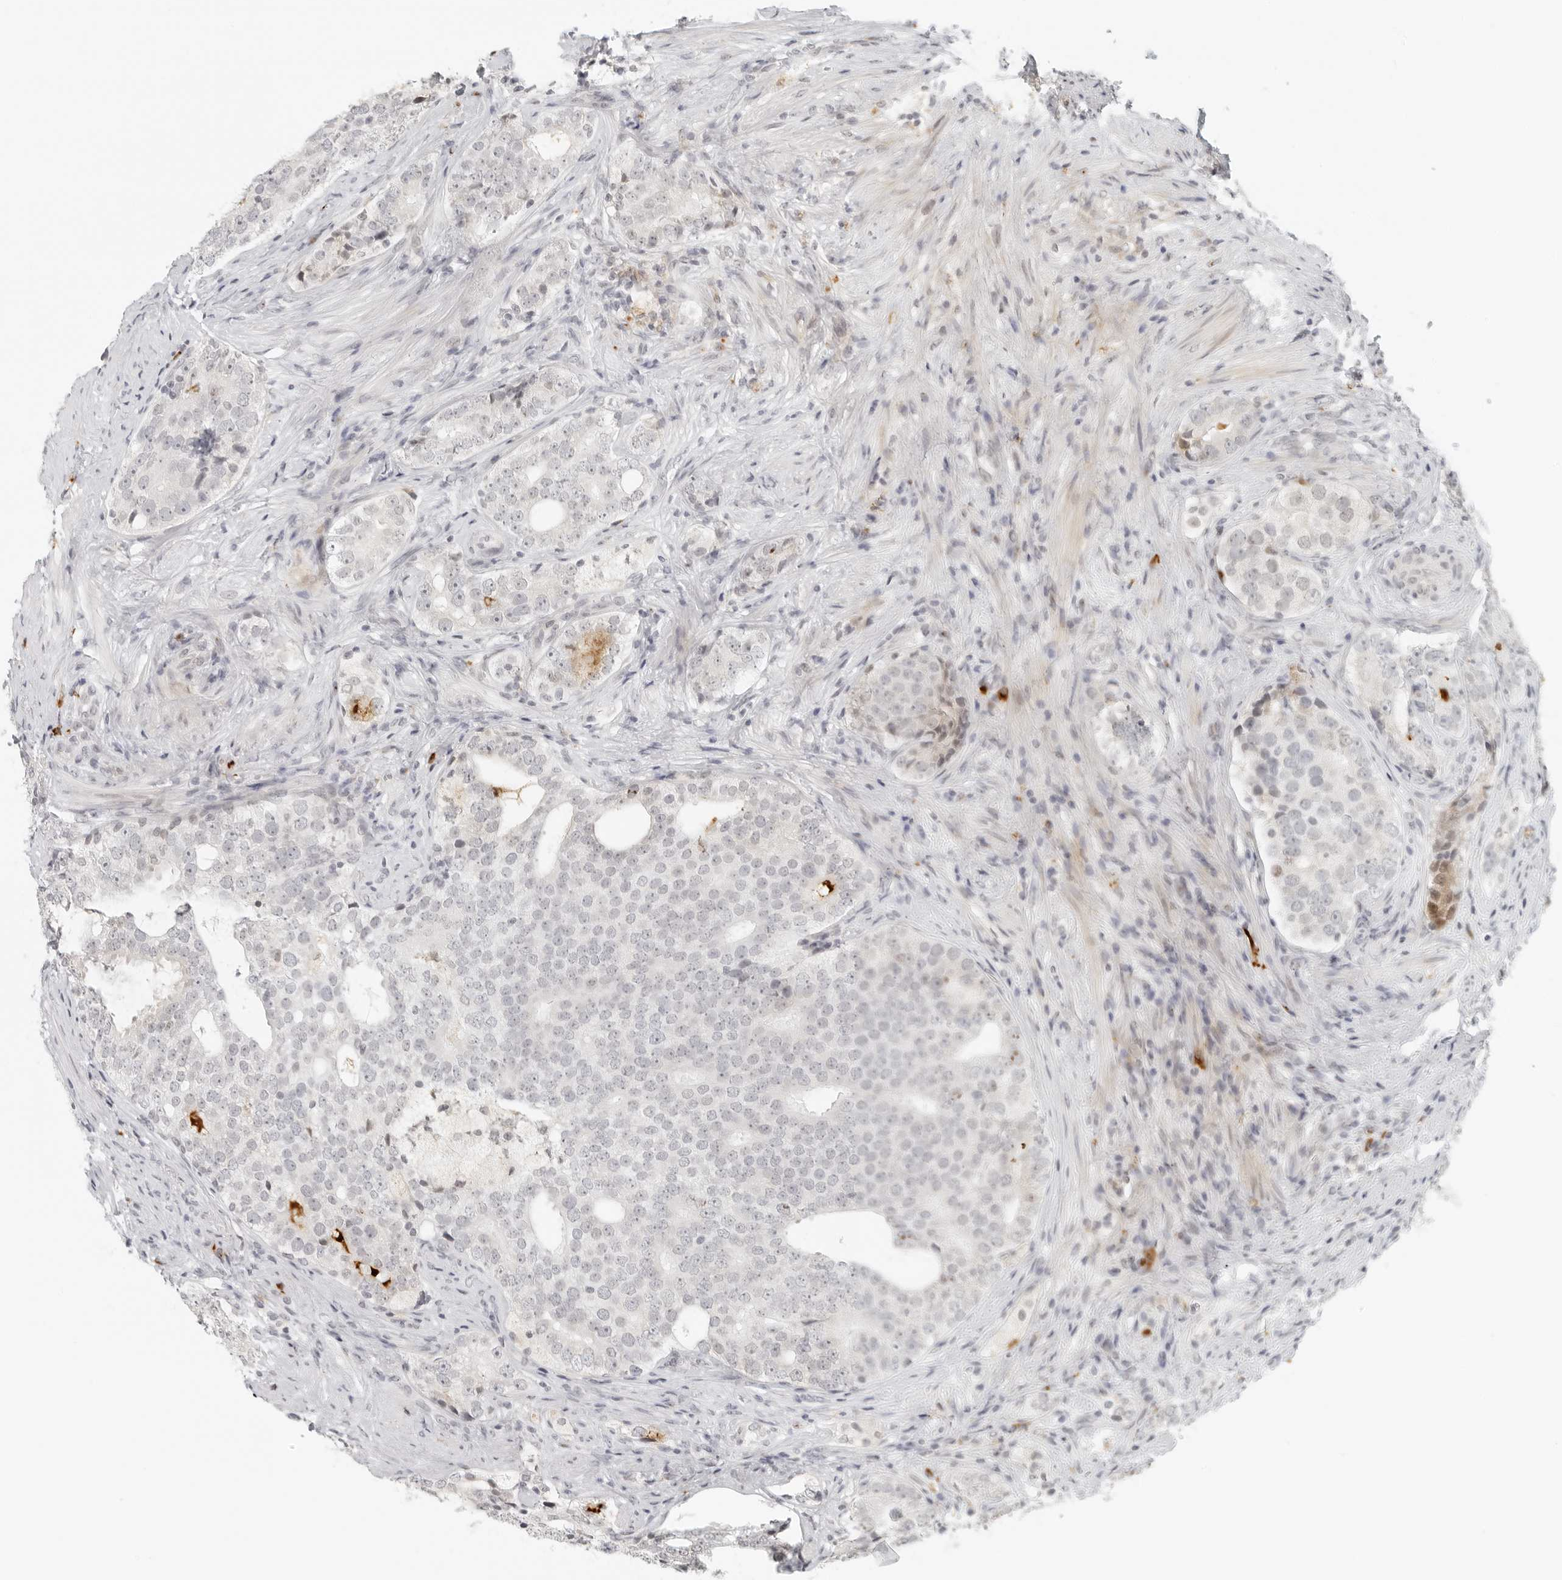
{"staining": {"intensity": "weak", "quantity": "<25%", "location": "nuclear"}, "tissue": "prostate cancer", "cell_type": "Tumor cells", "image_type": "cancer", "snomed": [{"axis": "morphology", "description": "Adenocarcinoma, High grade"}, {"axis": "topography", "description": "Prostate"}], "caption": "The immunohistochemistry micrograph has no significant positivity in tumor cells of adenocarcinoma (high-grade) (prostate) tissue.", "gene": "ZNF678", "patient": {"sex": "male", "age": 56}}